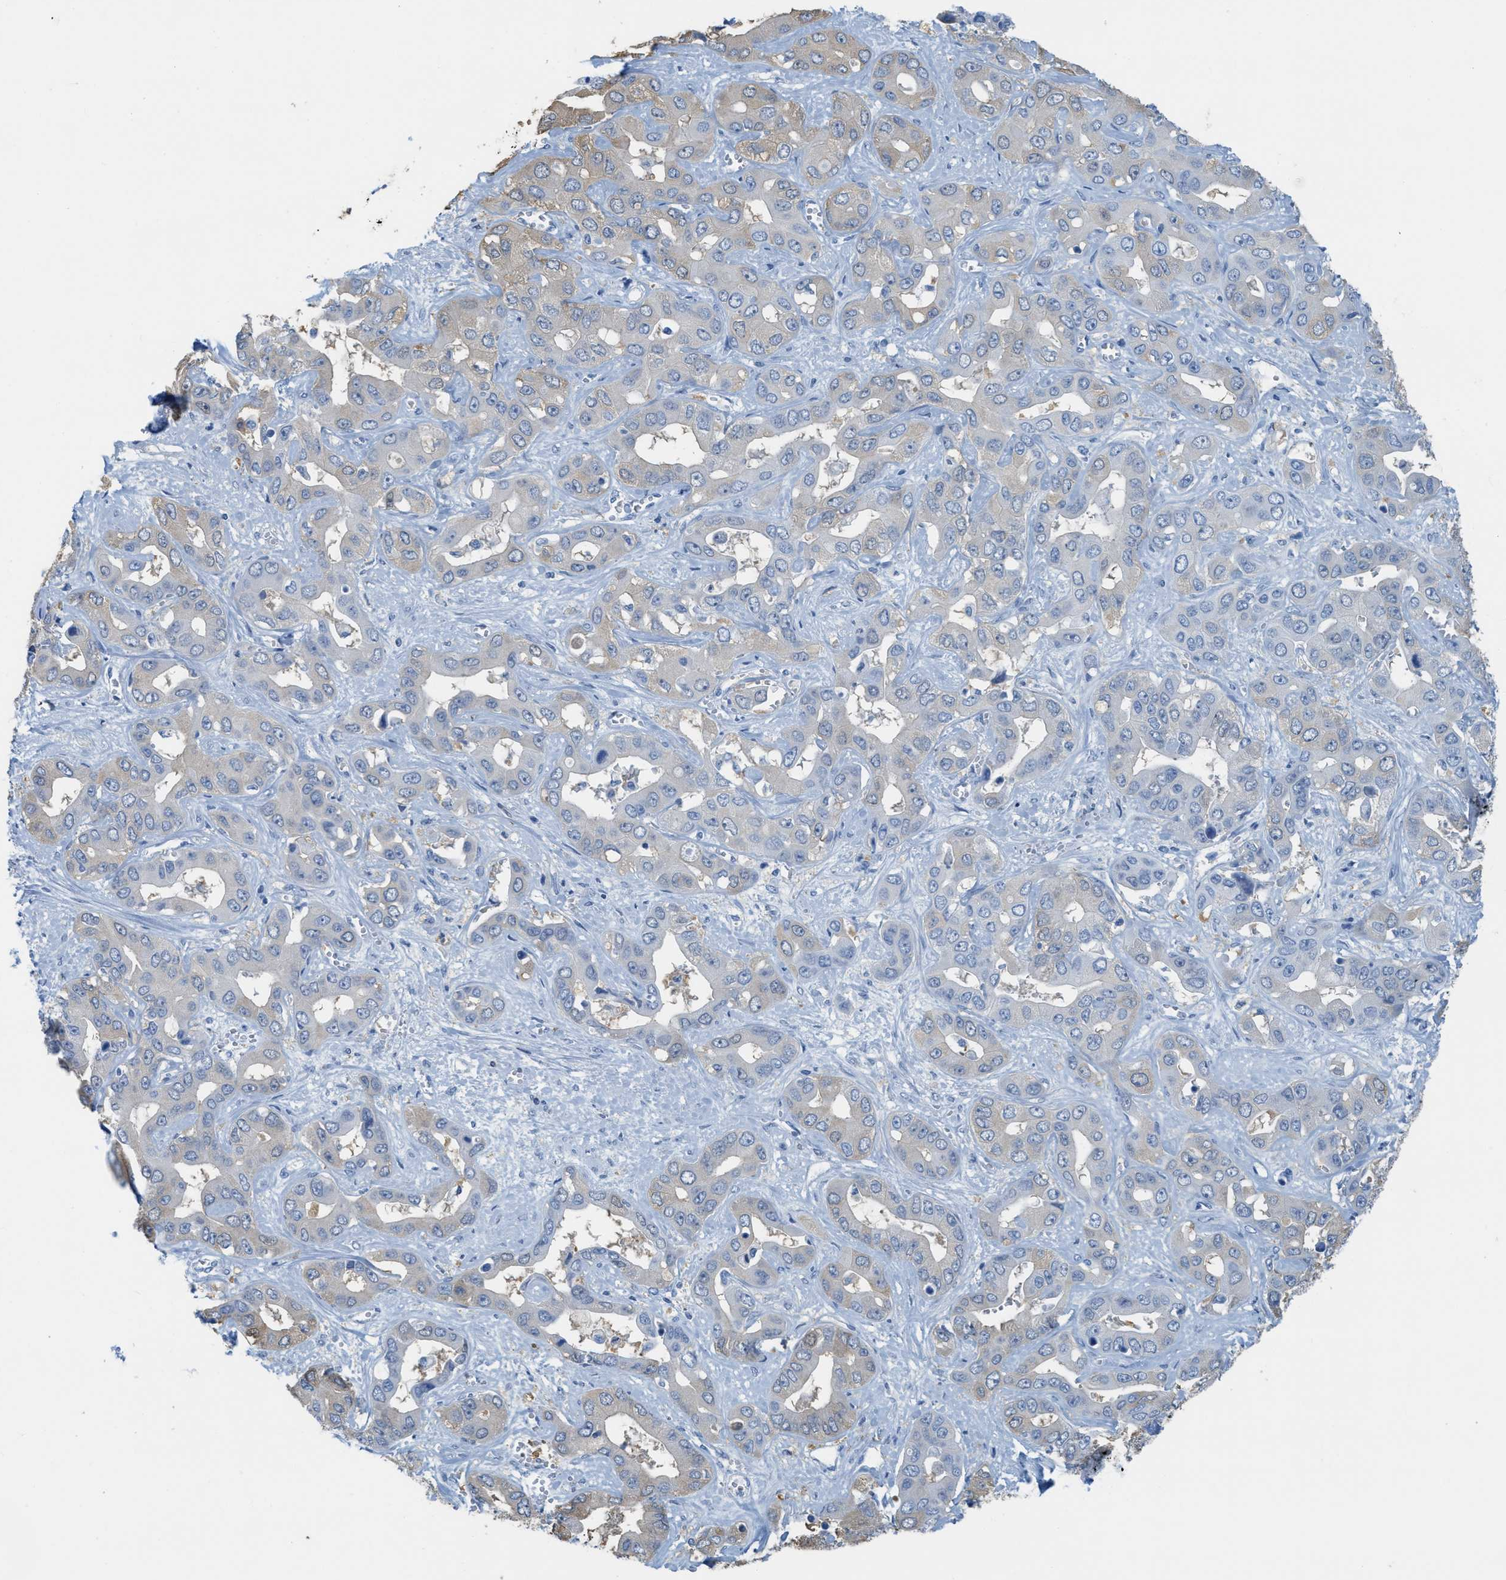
{"staining": {"intensity": "weak", "quantity": "<25%", "location": "cytoplasmic/membranous"}, "tissue": "liver cancer", "cell_type": "Tumor cells", "image_type": "cancer", "snomed": [{"axis": "morphology", "description": "Cholangiocarcinoma"}, {"axis": "topography", "description": "Liver"}], "caption": "Immunohistochemistry image of human liver cancer (cholangiocarcinoma) stained for a protein (brown), which displays no positivity in tumor cells. Nuclei are stained in blue.", "gene": "ASGR1", "patient": {"sex": "female", "age": 52}}